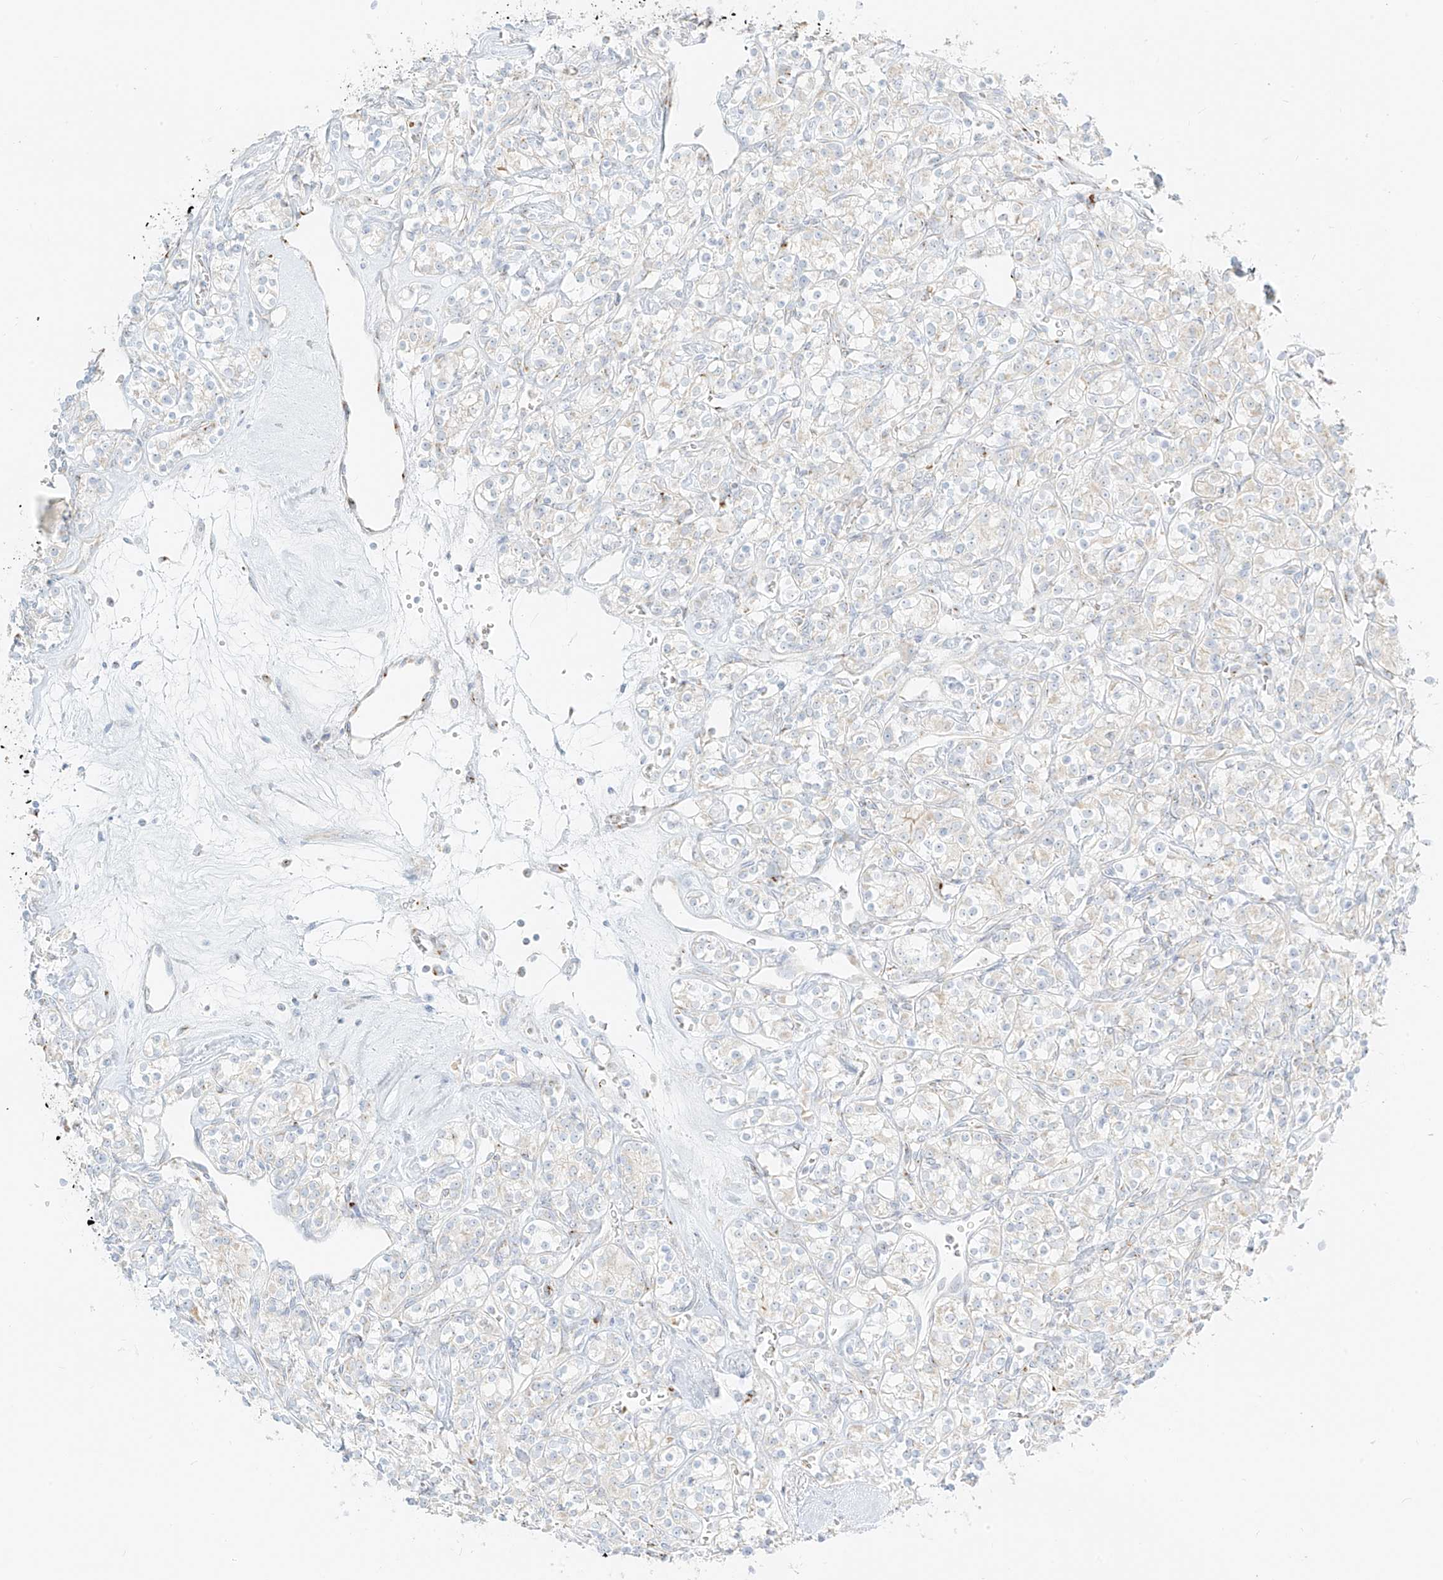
{"staining": {"intensity": "negative", "quantity": "none", "location": "none"}, "tissue": "renal cancer", "cell_type": "Tumor cells", "image_type": "cancer", "snomed": [{"axis": "morphology", "description": "Adenocarcinoma, NOS"}, {"axis": "topography", "description": "Kidney"}], "caption": "Renal adenocarcinoma stained for a protein using immunohistochemistry displays no positivity tumor cells.", "gene": "TMEM87B", "patient": {"sex": "male", "age": 77}}